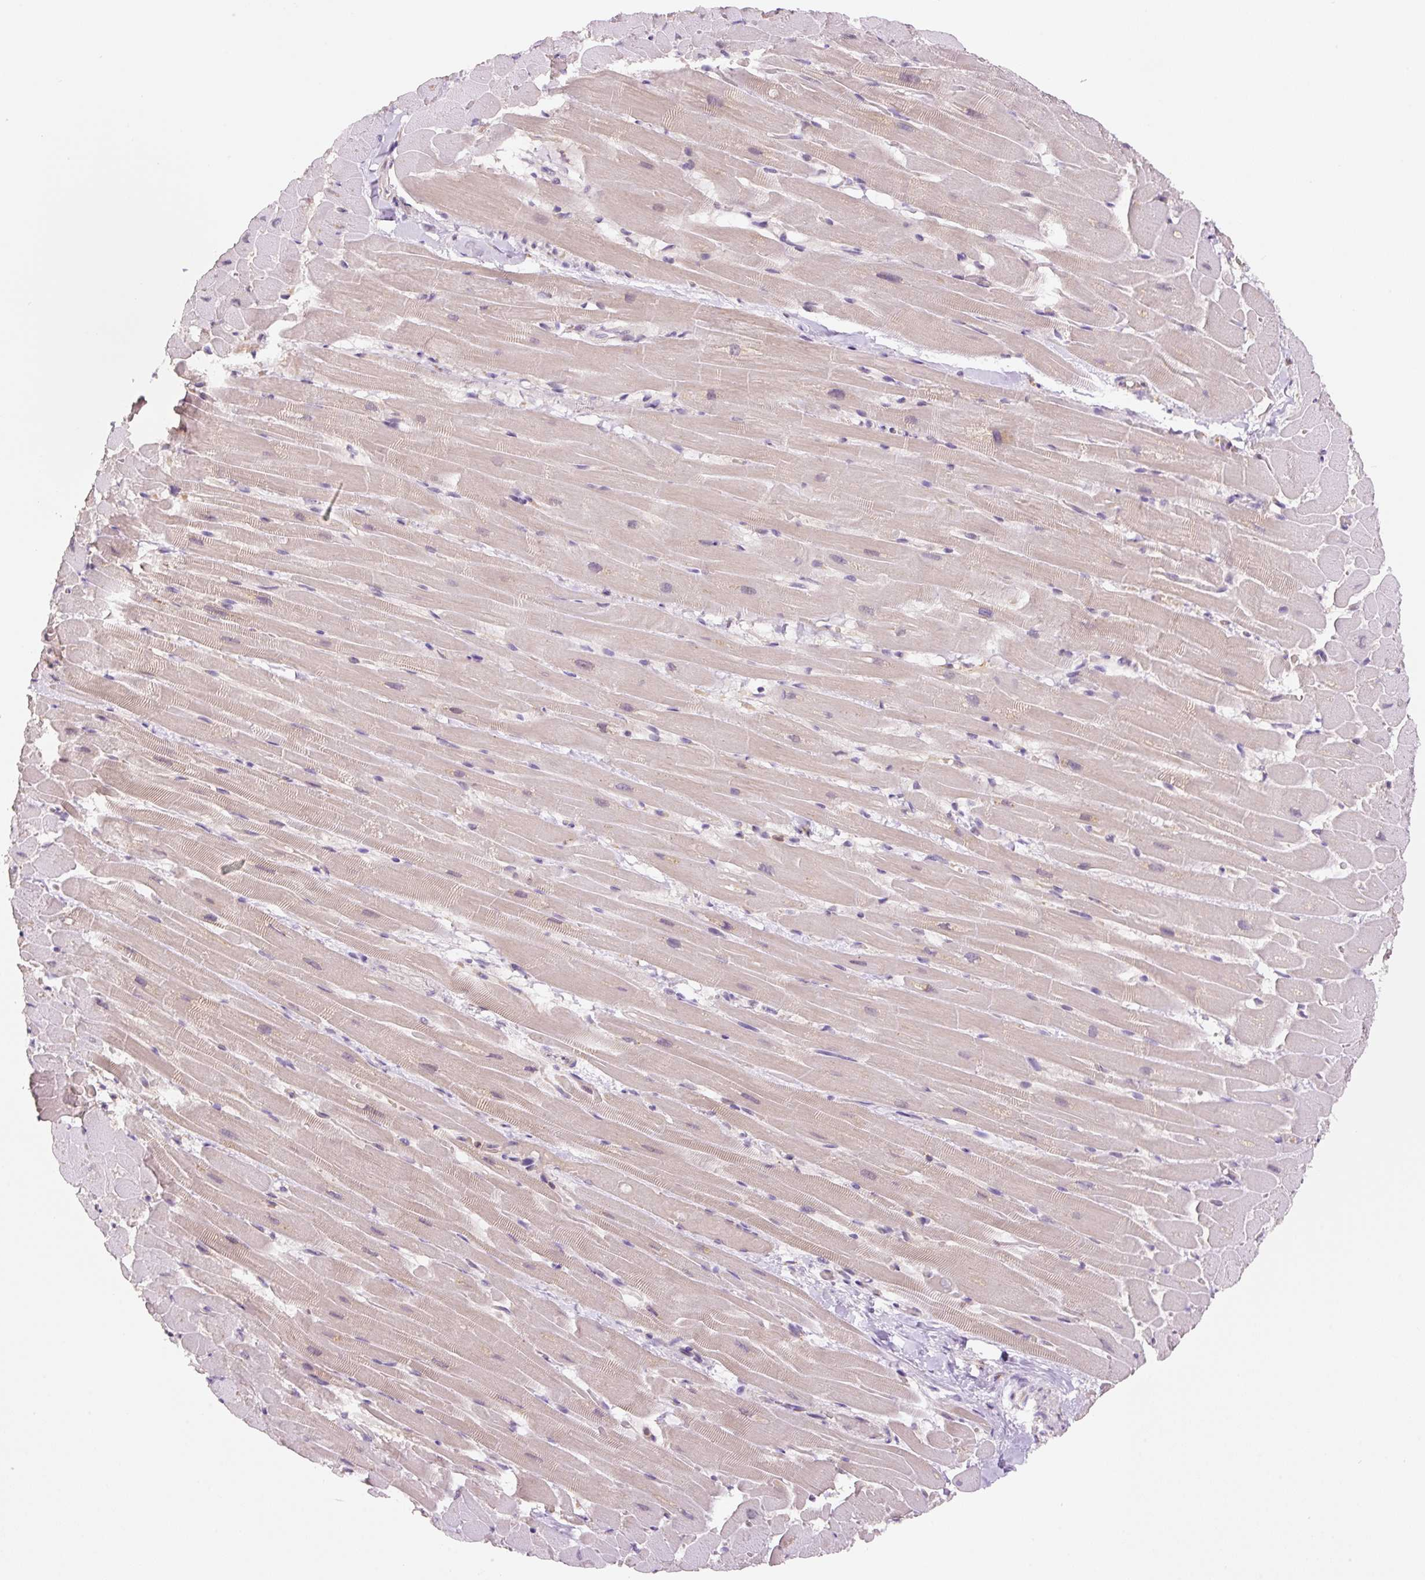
{"staining": {"intensity": "weak", "quantity": "<25%", "location": "cytoplasmic/membranous"}, "tissue": "heart muscle", "cell_type": "Cardiomyocytes", "image_type": "normal", "snomed": [{"axis": "morphology", "description": "Normal tissue, NOS"}, {"axis": "topography", "description": "Heart"}], "caption": "Immunohistochemistry (IHC) image of normal heart muscle stained for a protein (brown), which shows no expression in cardiomyocytes.", "gene": "PCK2", "patient": {"sex": "male", "age": 37}}